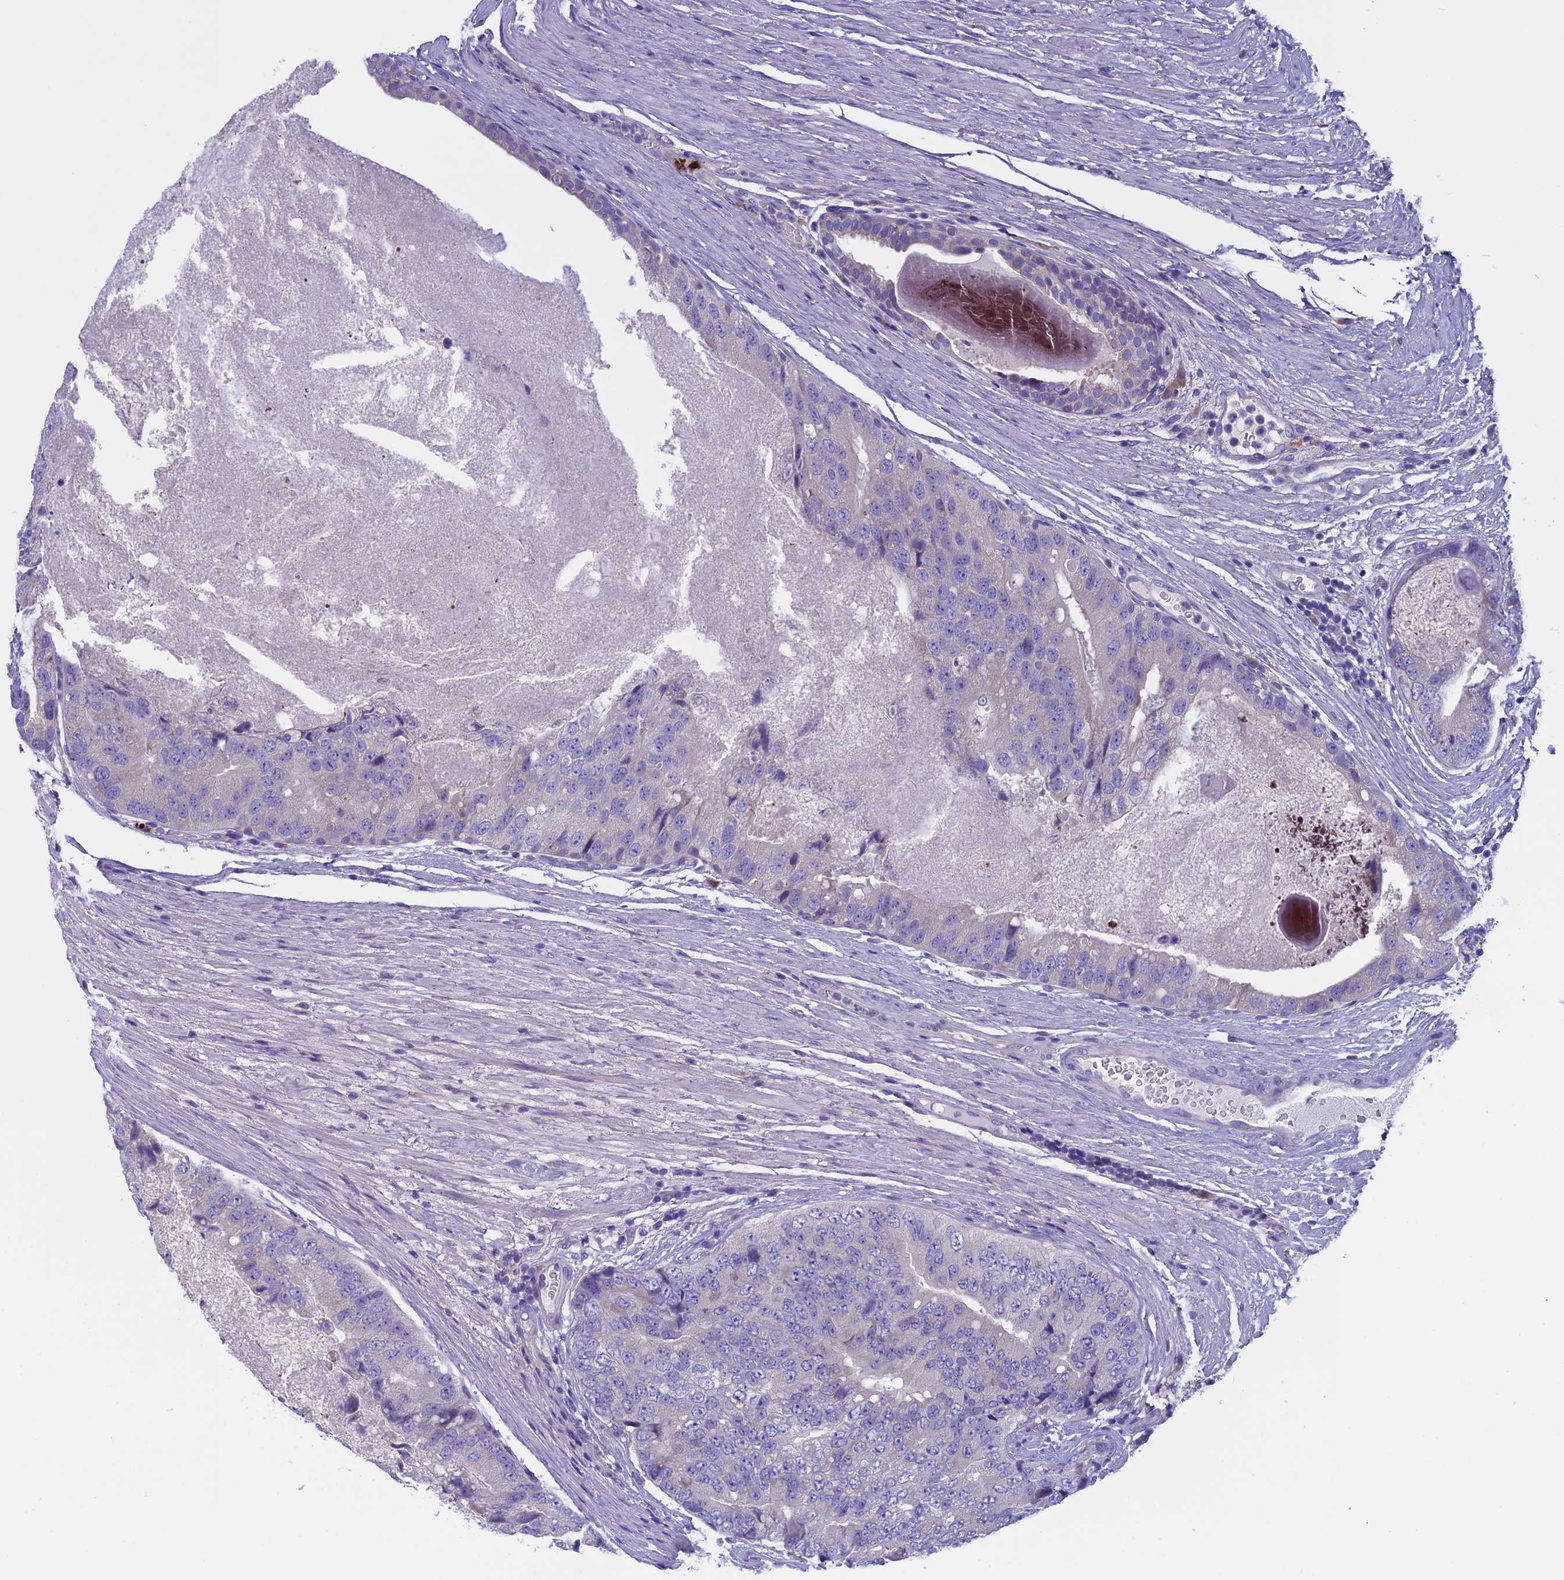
{"staining": {"intensity": "negative", "quantity": "none", "location": "none"}, "tissue": "prostate cancer", "cell_type": "Tumor cells", "image_type": "cancer", "snomed": [{"axis": "morphology", "description": "Adenocarcinoma, High grade"}, {"axis": "topography", "description": "Prostate"}], "caption": "Tumor cells show no significant expression in high-grade adenocarcinoma (prostate).", "gene": "DCTN5", "patient": {"sex": "male", "age": 70}}